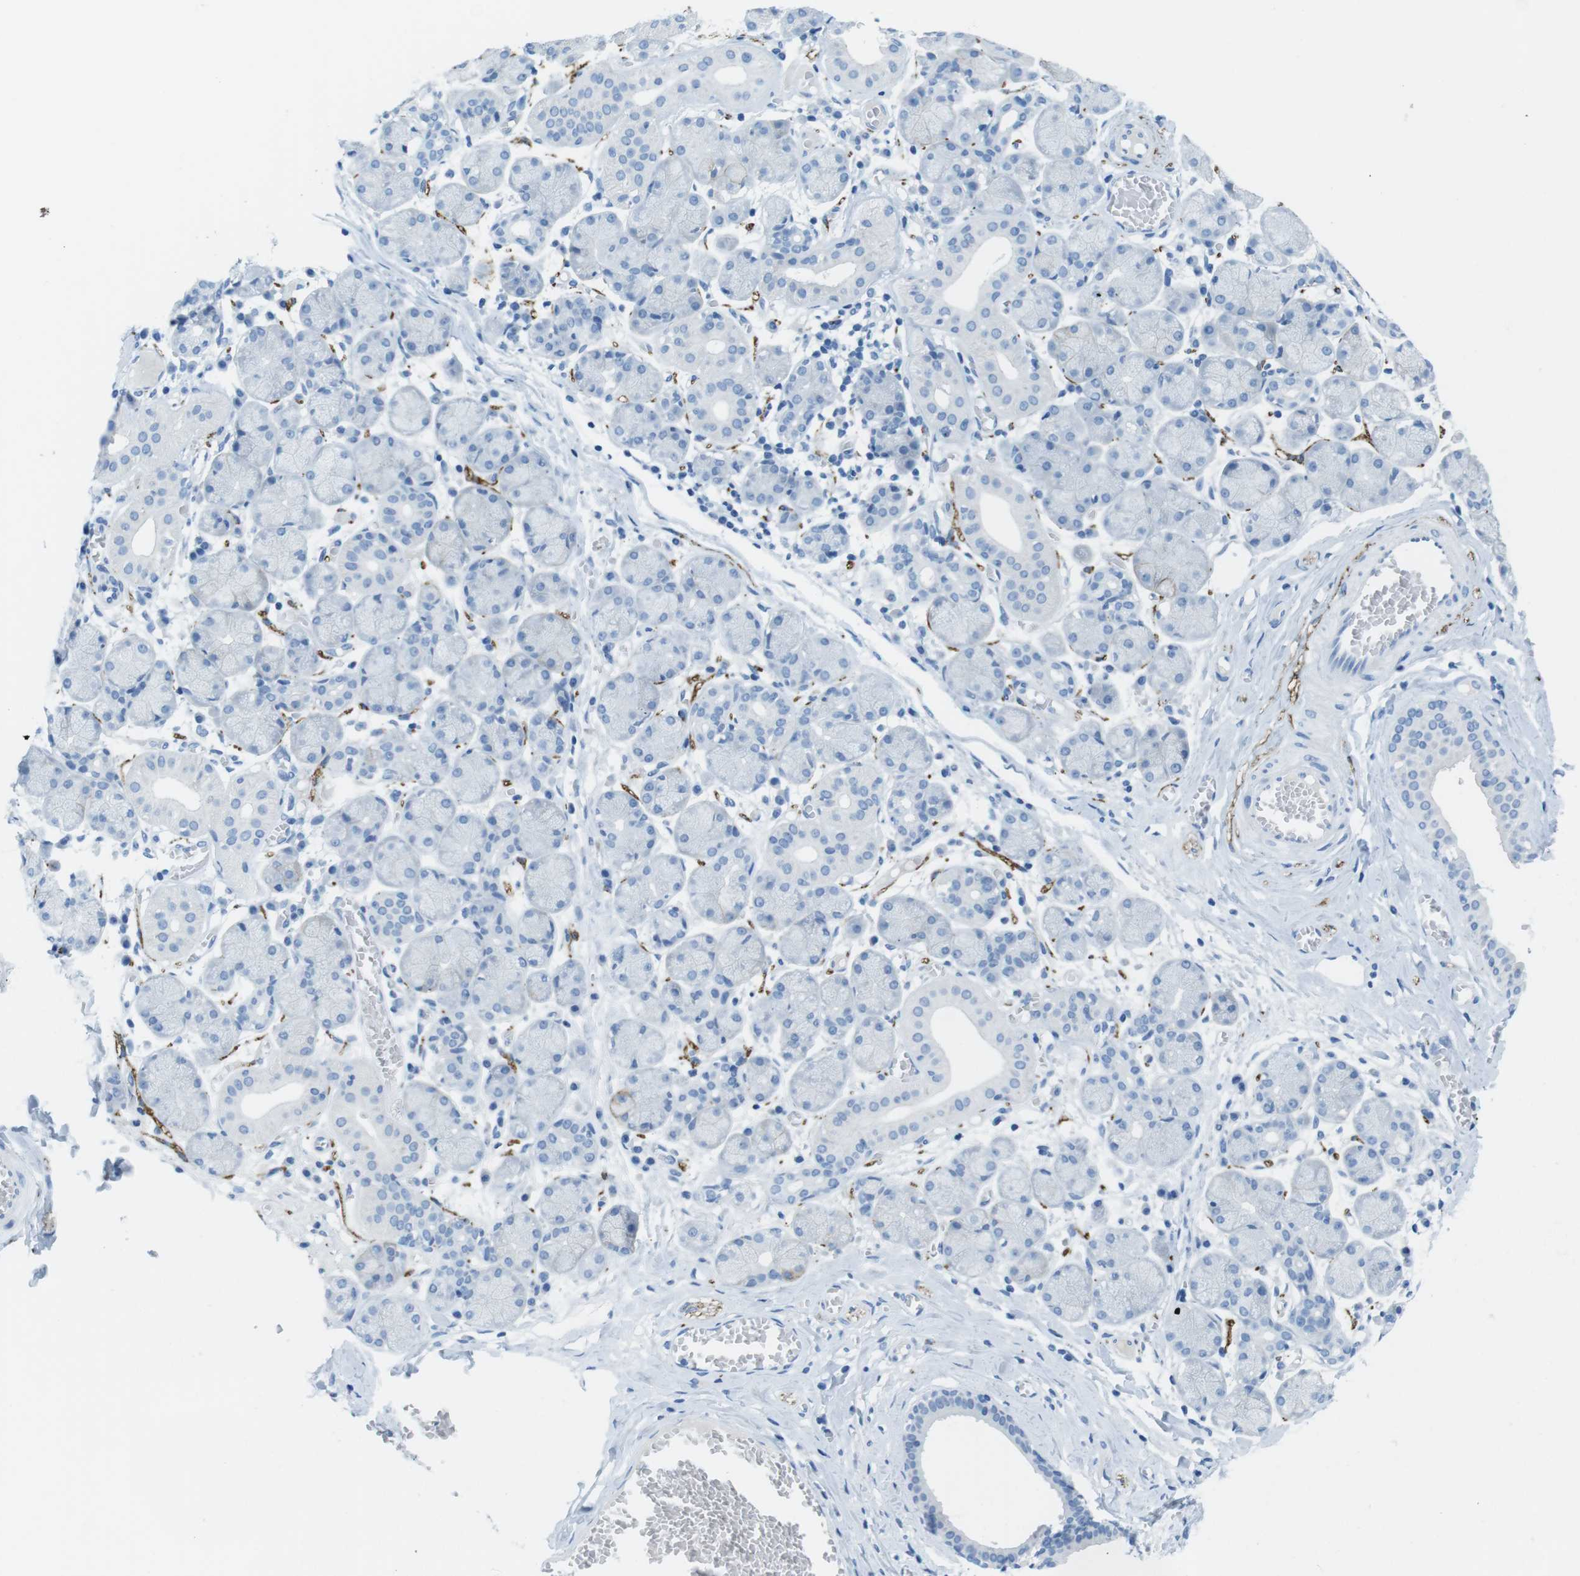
{"staining": {"intensity": "negative", "quantity": "none", "location": "none"}, "tissue": "salivary gland", "cell_type": "Glandular cells", "image_type": "normal", "snomed": [{"axis": "morphology", "description": "Normal tissue, NOS"}, {"axis": "topography", "description": "Salivary gland"}], "caption": "Immunohistochemical staining of benign salivary gland shows no significant positivity in glandular cells. (DAB immunohistochemistry (IHC) visualized using brightfield microscopy, high magnification).", "gene": "GAP43", "patient": {"sex": "female", "age": 24}}